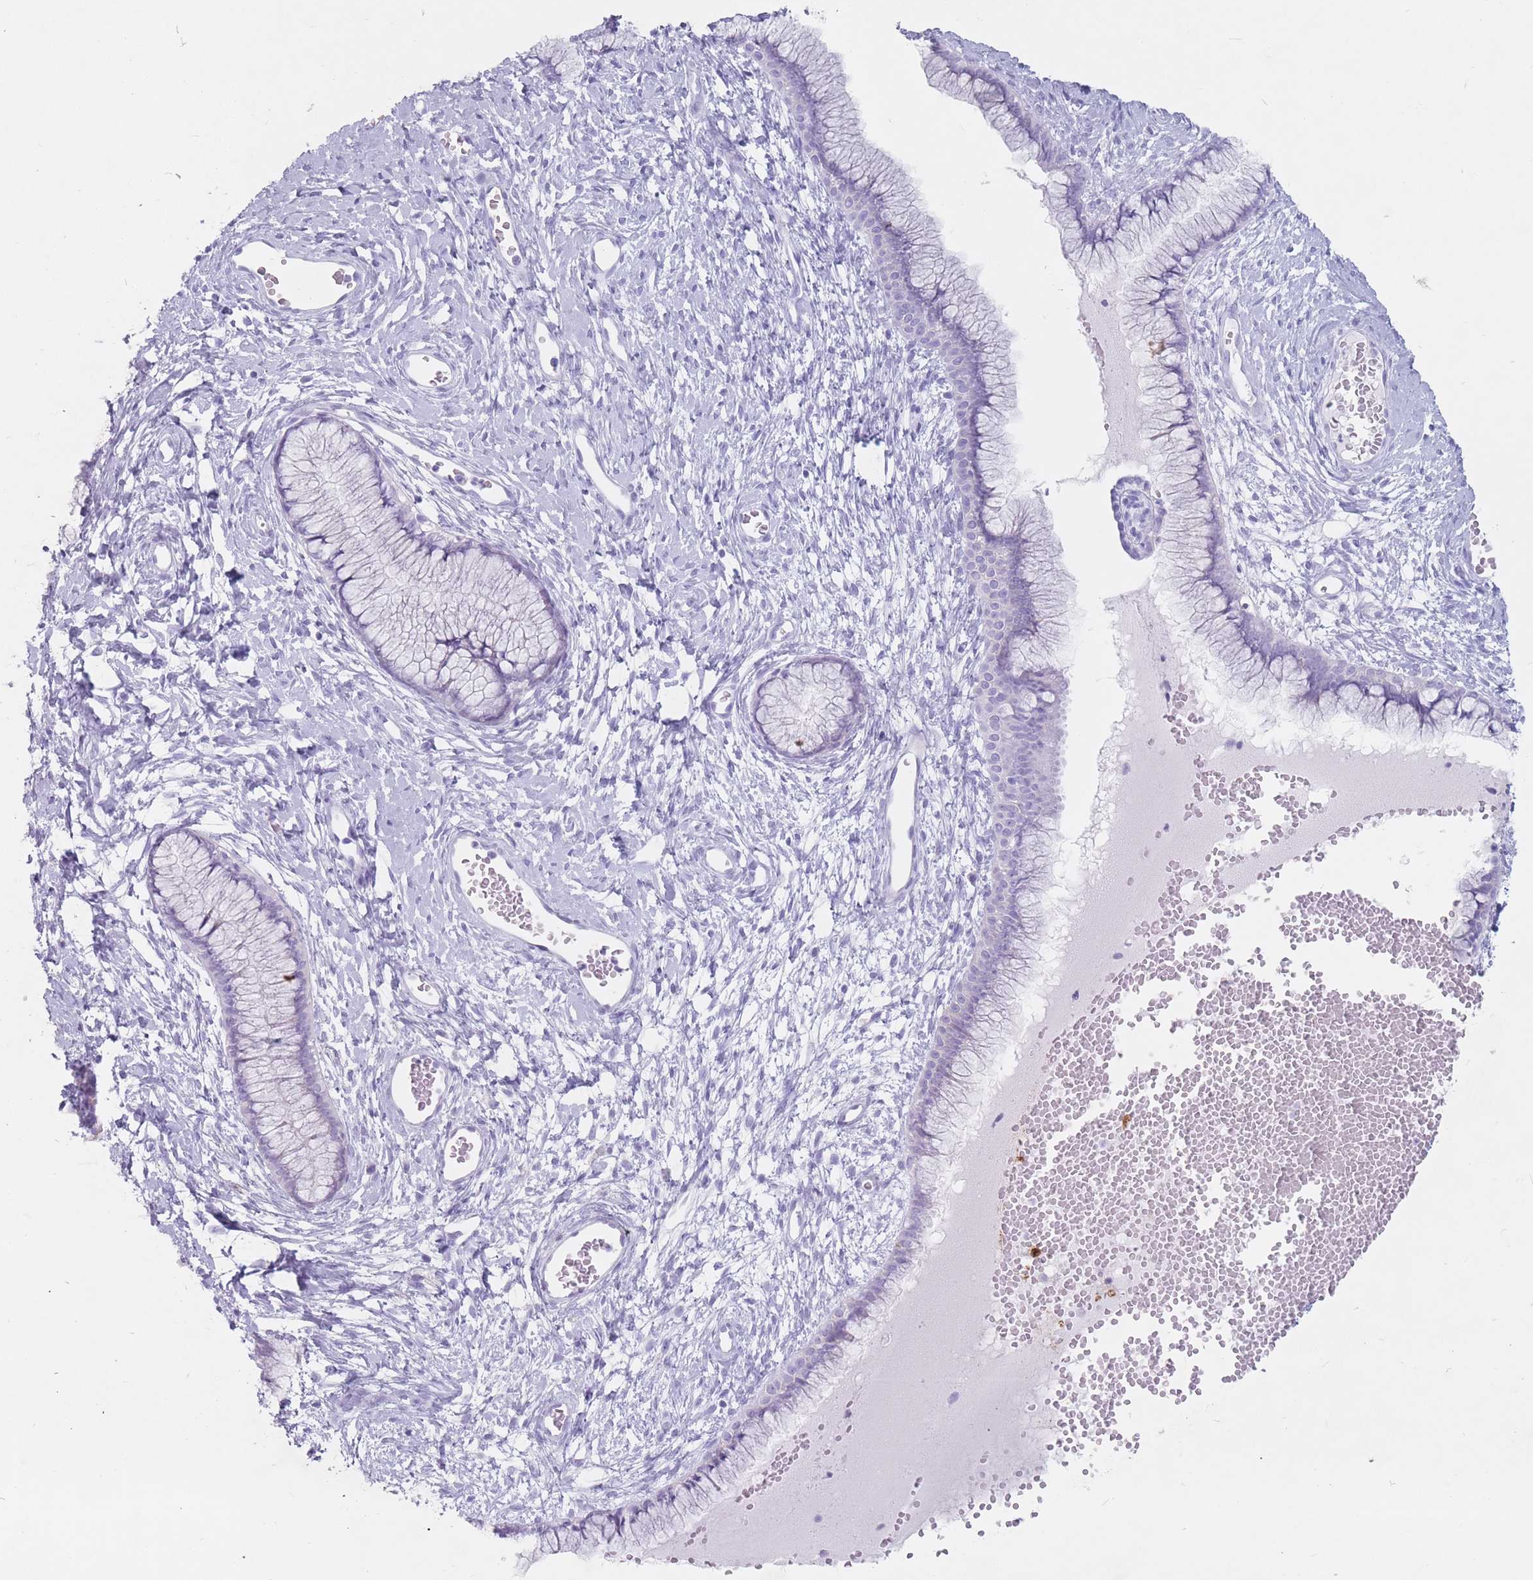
{"staining": {"intensity": "negative", "quantity": "none", "location": "none"}, "tissue": "cervix", "cell_type": "Glandular cells", "image_type": "normal", "snomed": [{"axis": "morphology", "description": "Normal tissue, NOS"}, {"axis": "topography", "description": "Cervix"}], "caption": "Cervix was stained to show a protein in brown. There is no significant expression in glandular cells. (DAB (3,3'-diaminobenzidine) immunohistochemistry (IHC) visualized using brightfield microscopy, high magnification).", "gene": "ST3GAL5", "patient": {"sex": "female", "age": 42}}